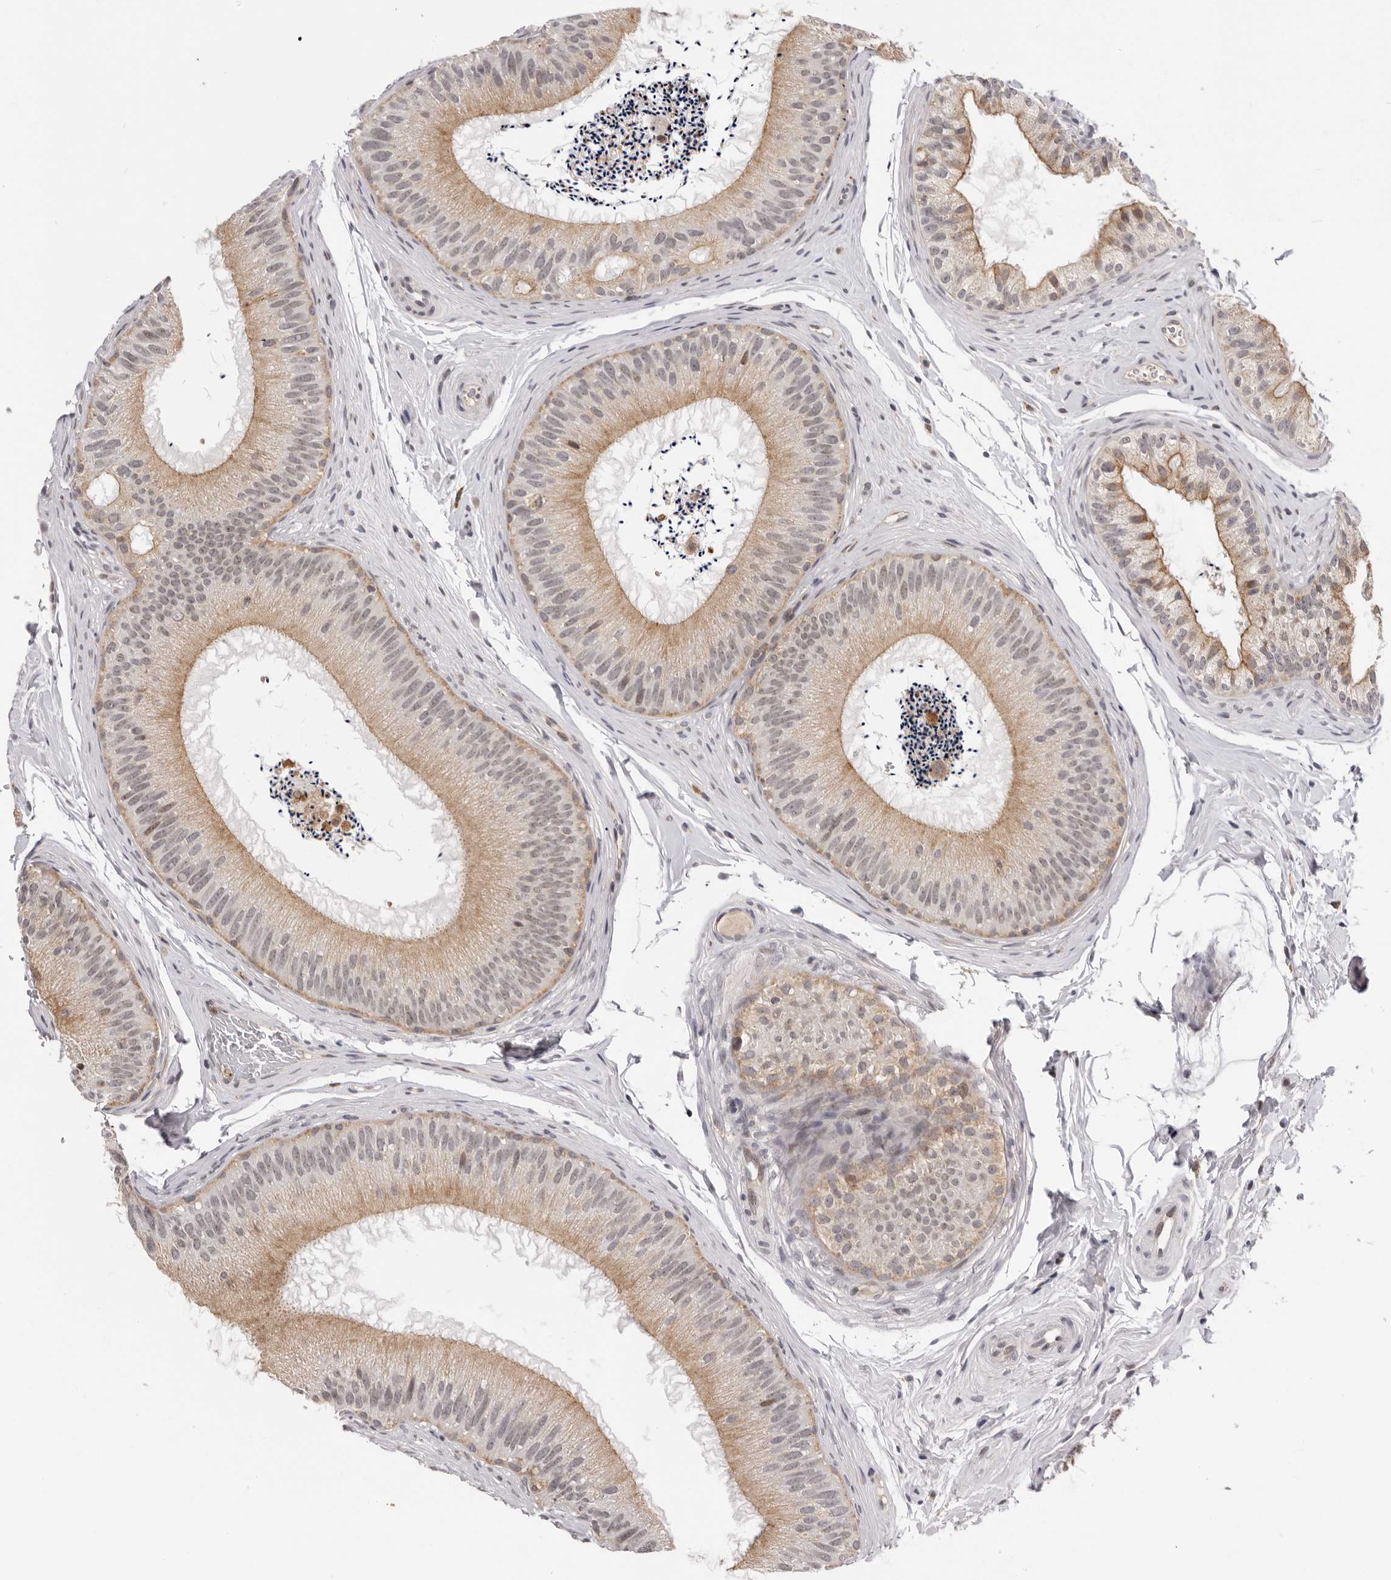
{"staining": {"intensity": "weak", "quantity": ">75%", "location": "cytoplasmic/membranous"}, "tissue": "epididymis", "cell_type": "Glandular cells", "image_type": "normal", "snomed": [{"axis": "morphology", "description": "Normal tissue, NOS"}, {"axis": "topography", "description": "Epididymis"}], "caption": "Unremarkable epididymis was stained to show a protein in brown. There is low levels of weak cytoplasmic/membranous positivity in approximately >75% of glandular cells.", "gene": "KIF2B", "patient": {"sex": "male", "age": 45}}